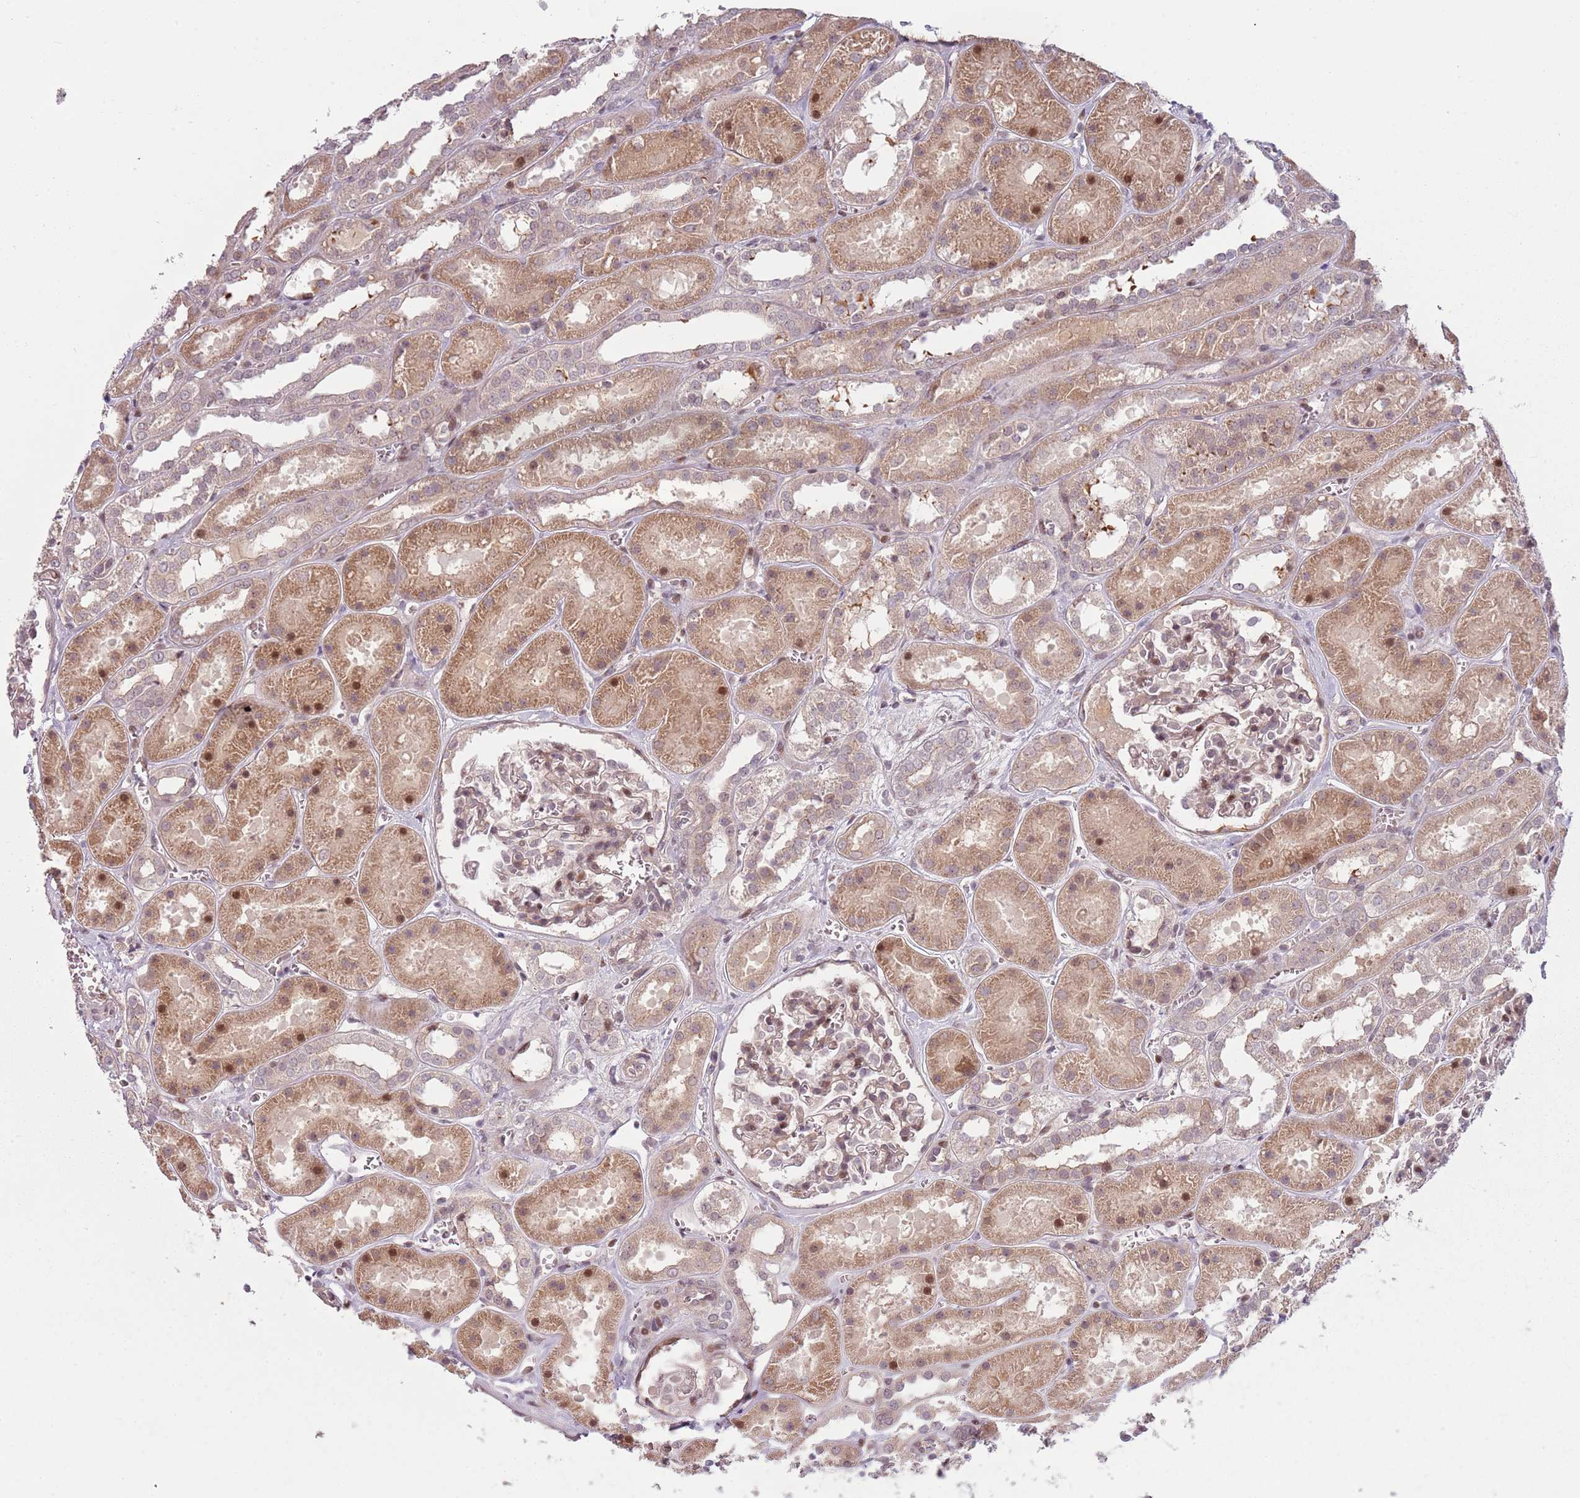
{"staining": {"intensity": "moderate", "quantity": "25%-75%", "location": "cytoplasmic/membranous,nuclear"}, "tissue": "kidney", "cell_type": "Cells in glomeruli", "image_type": "normal", "snomed": [{"axis": "morphology", "description": "Normal tissue, NOS"}, {"axis": "topography", "description": "Kidney"}], "caption": "The photomicrograph reveals staining of normal kidney, revealing moderate cytoplasmic/membranous,nuclear protein positivity (brown color) within cells in glomeruli. The staining is performed using DAB brown chromogen to label protein expression. The nuclei are counter-stained blue using hematoxylin.", "gene": "ADGRG1", "patient": {"sex": "female", "age": 41}}